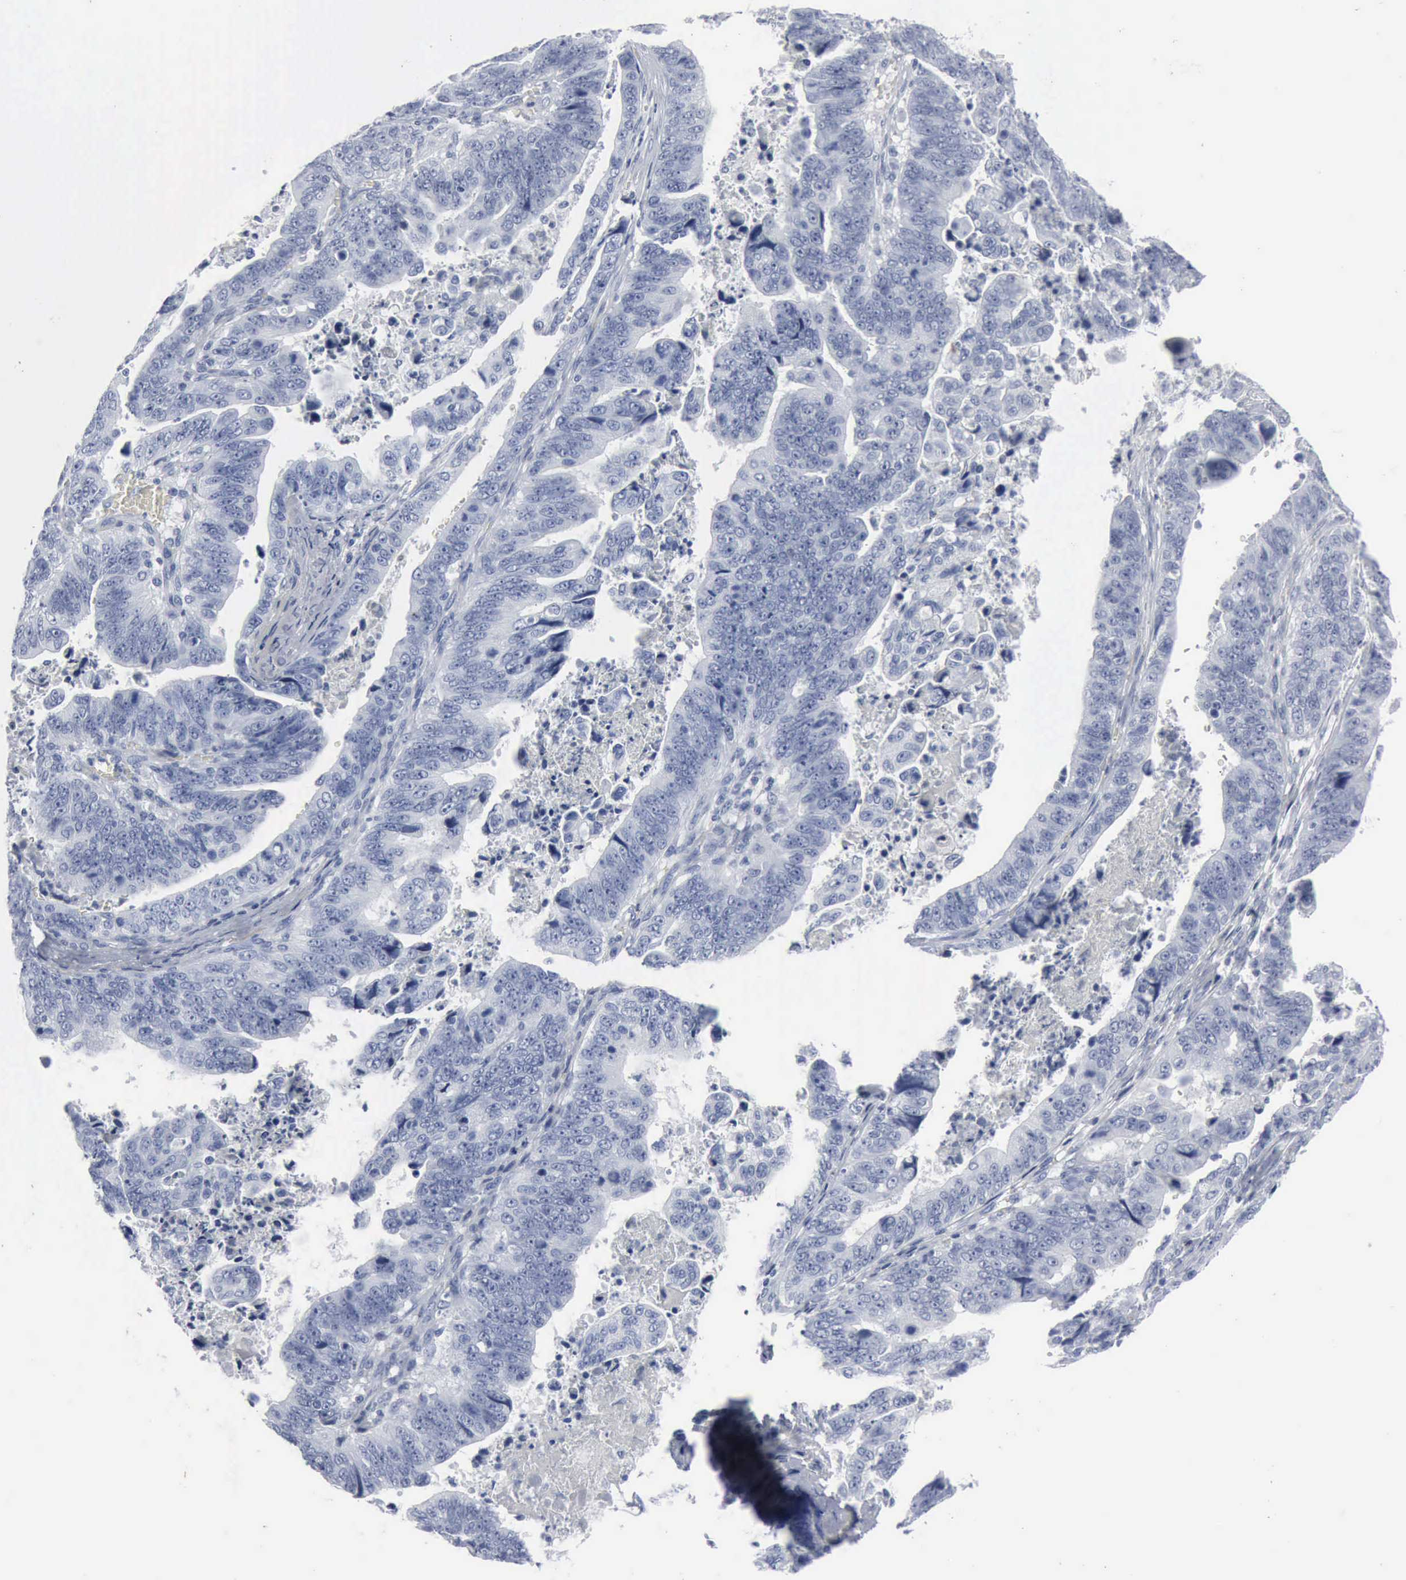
{"staining": {"intensity": "negative", "quantity": "none", "location": "none"}, "tissue": "stomach cancer", "cell_type": "Tumor cells", "image_type": "cancer", "snomed": [{"axis": "morphology", "description": "Adenocarcinoma, NOS"}, {"axis": "topography", "description": "Stomach, upper"}], "caption": "The image shows no staining of tumor cells in stomach cancer.", "gene": "DMD", "patient": {"sex": "female", "age": 50}}